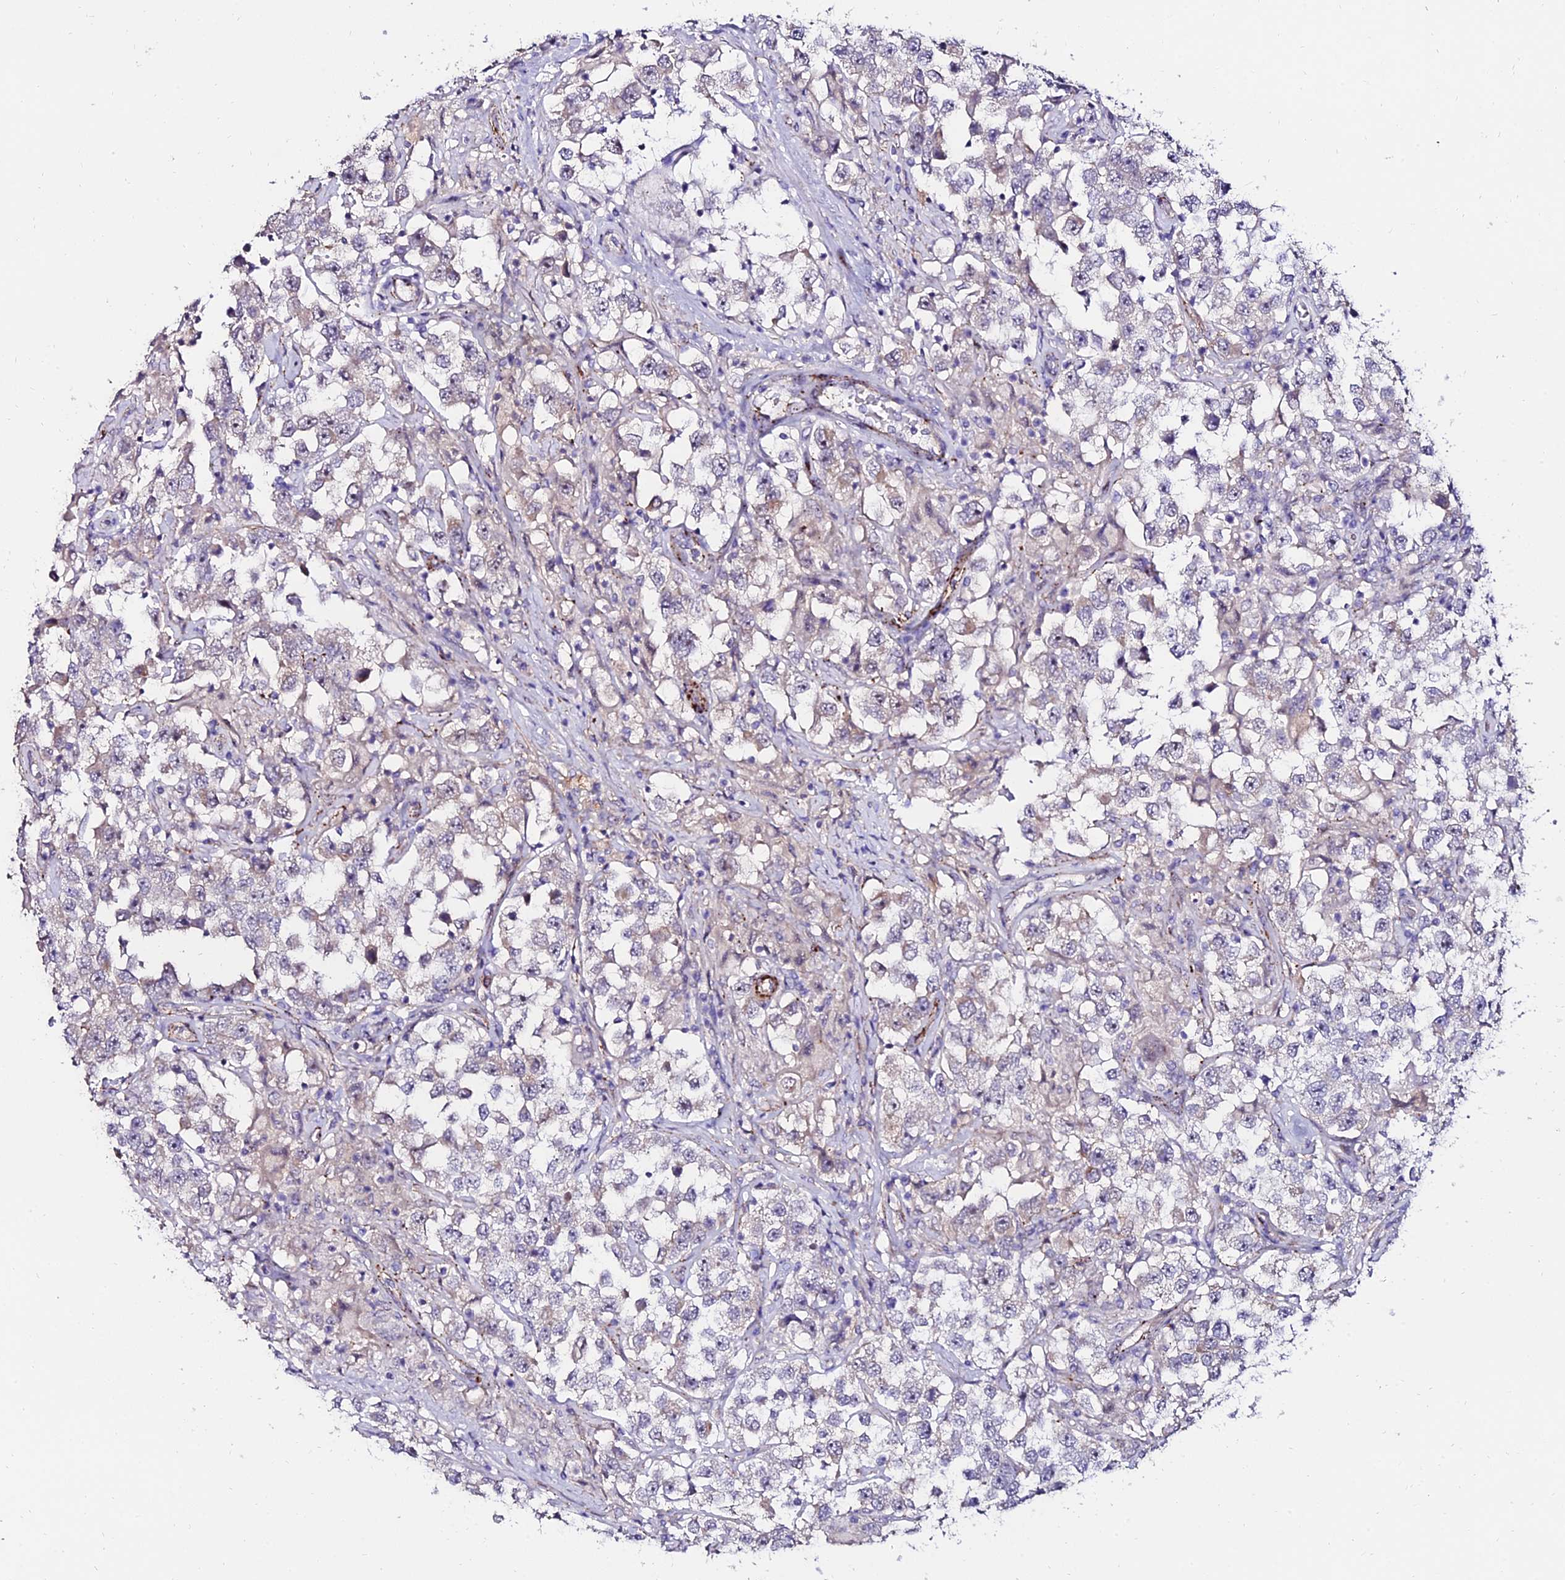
{"staining": {"intensity": "negative", "quantity": "none", "location": "none"}, "tissue": "testis cancer", "cell_type": "Tumor cells", "image_type": "cancer", "snomed": [{"axis": "morphology", "description": "Seminoma, NOS"}, {"axis": "topography", "description": "Testis"}], "caption": "Protein analysis of testis cancer (seminoma) exhibits no significant expression in tumor cells.", "gene": "ALDH3B2", "patient": {"sex": "male", "age": 46}}